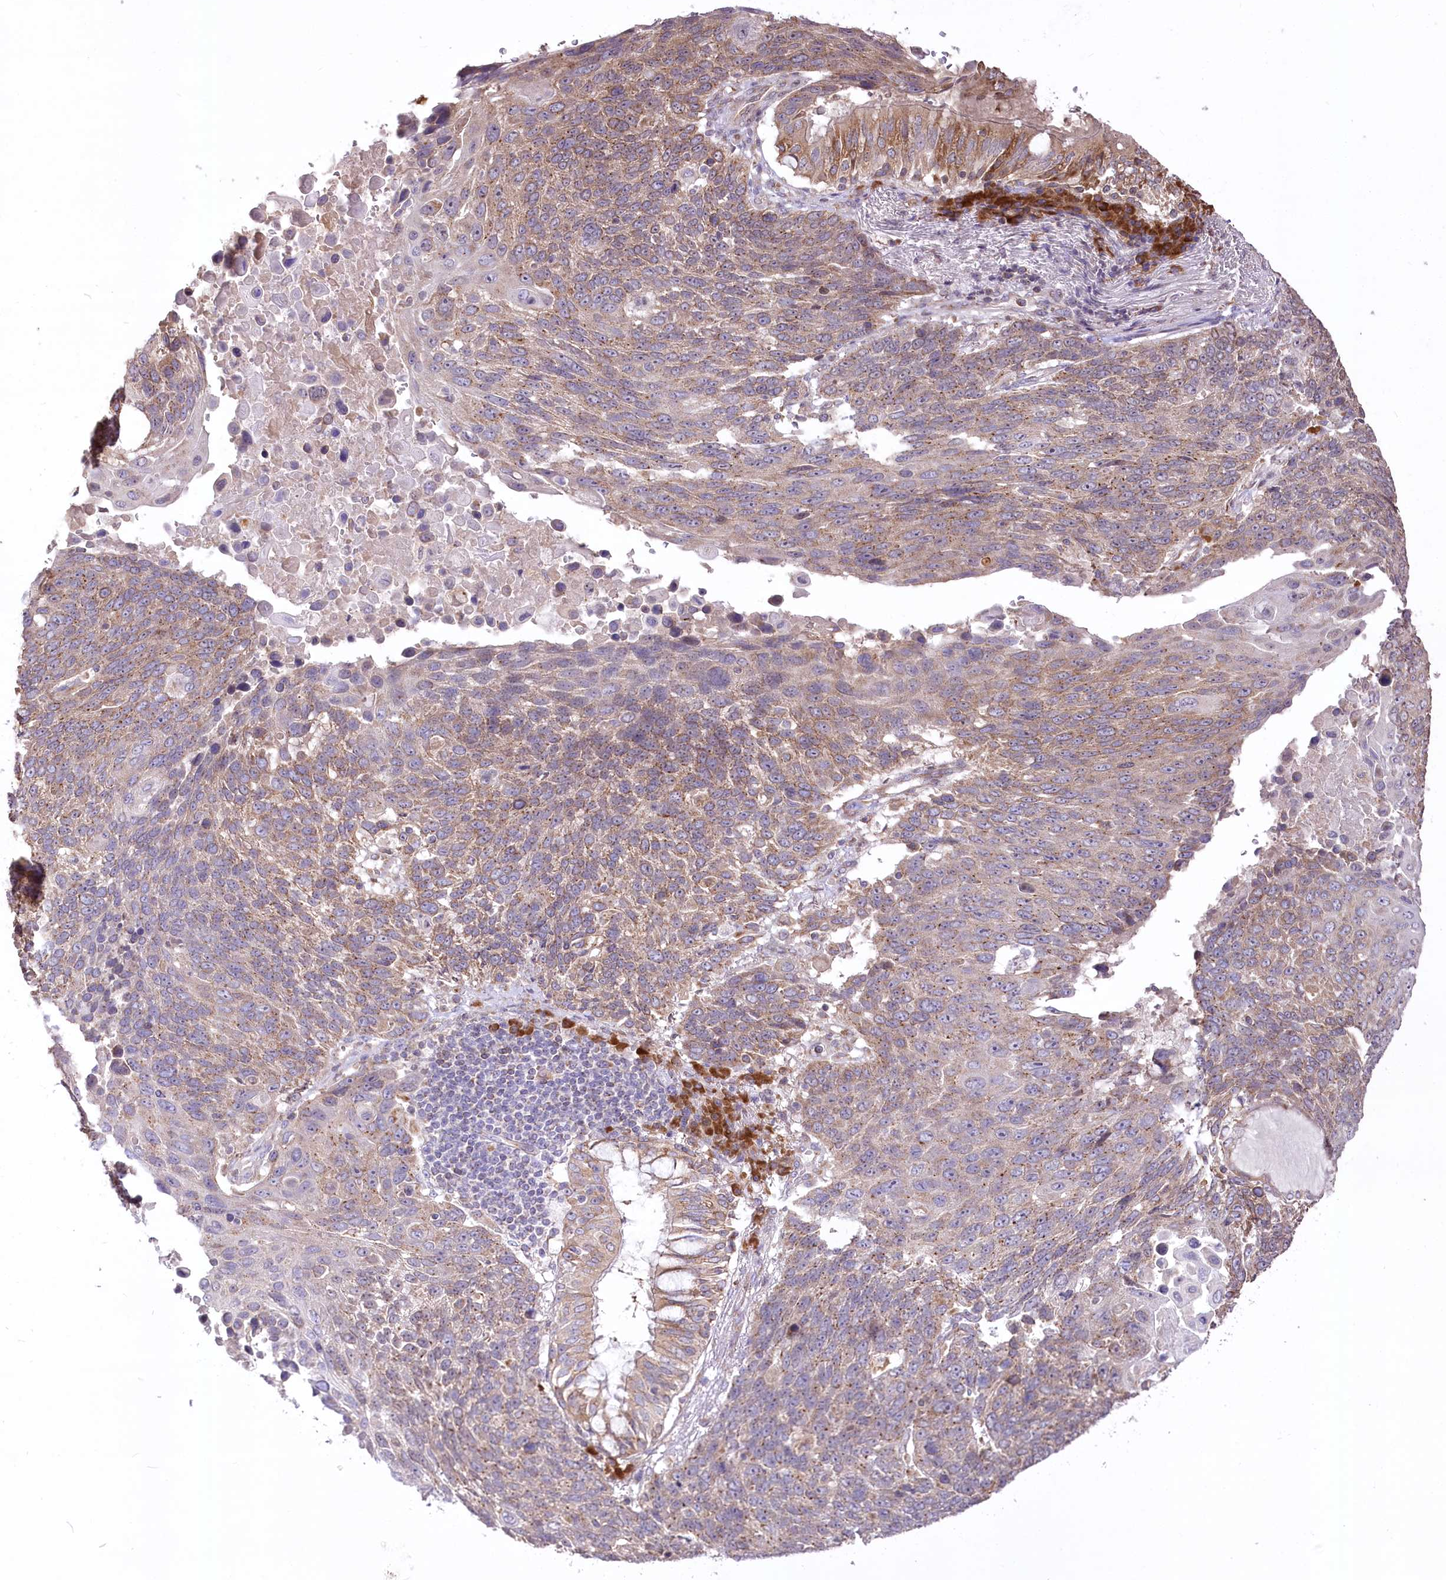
{"staining": {"intensity": "moderate", "quantity": "25%-75%", "location": "cytoplasmic/membranous"}, "tissue": "lung cancer", "cell_type": "Tumor cells", "image_type": "cancer", "snomed": [{"axis": "morphology", "description": "Squamous cell carcinoma, NOS"}, {"axis": "topography", "description": "Lung"}], "caption": "Lung cancer (squamous cell carcinoma) stained with immunohistochemistry (IHC) demonstrates moderate cytoplasmic/membranous expression in approximately 25%-75% of tumor cells.", "gene": "STT3B", "patient": {"sex": "male", "age": 66}}